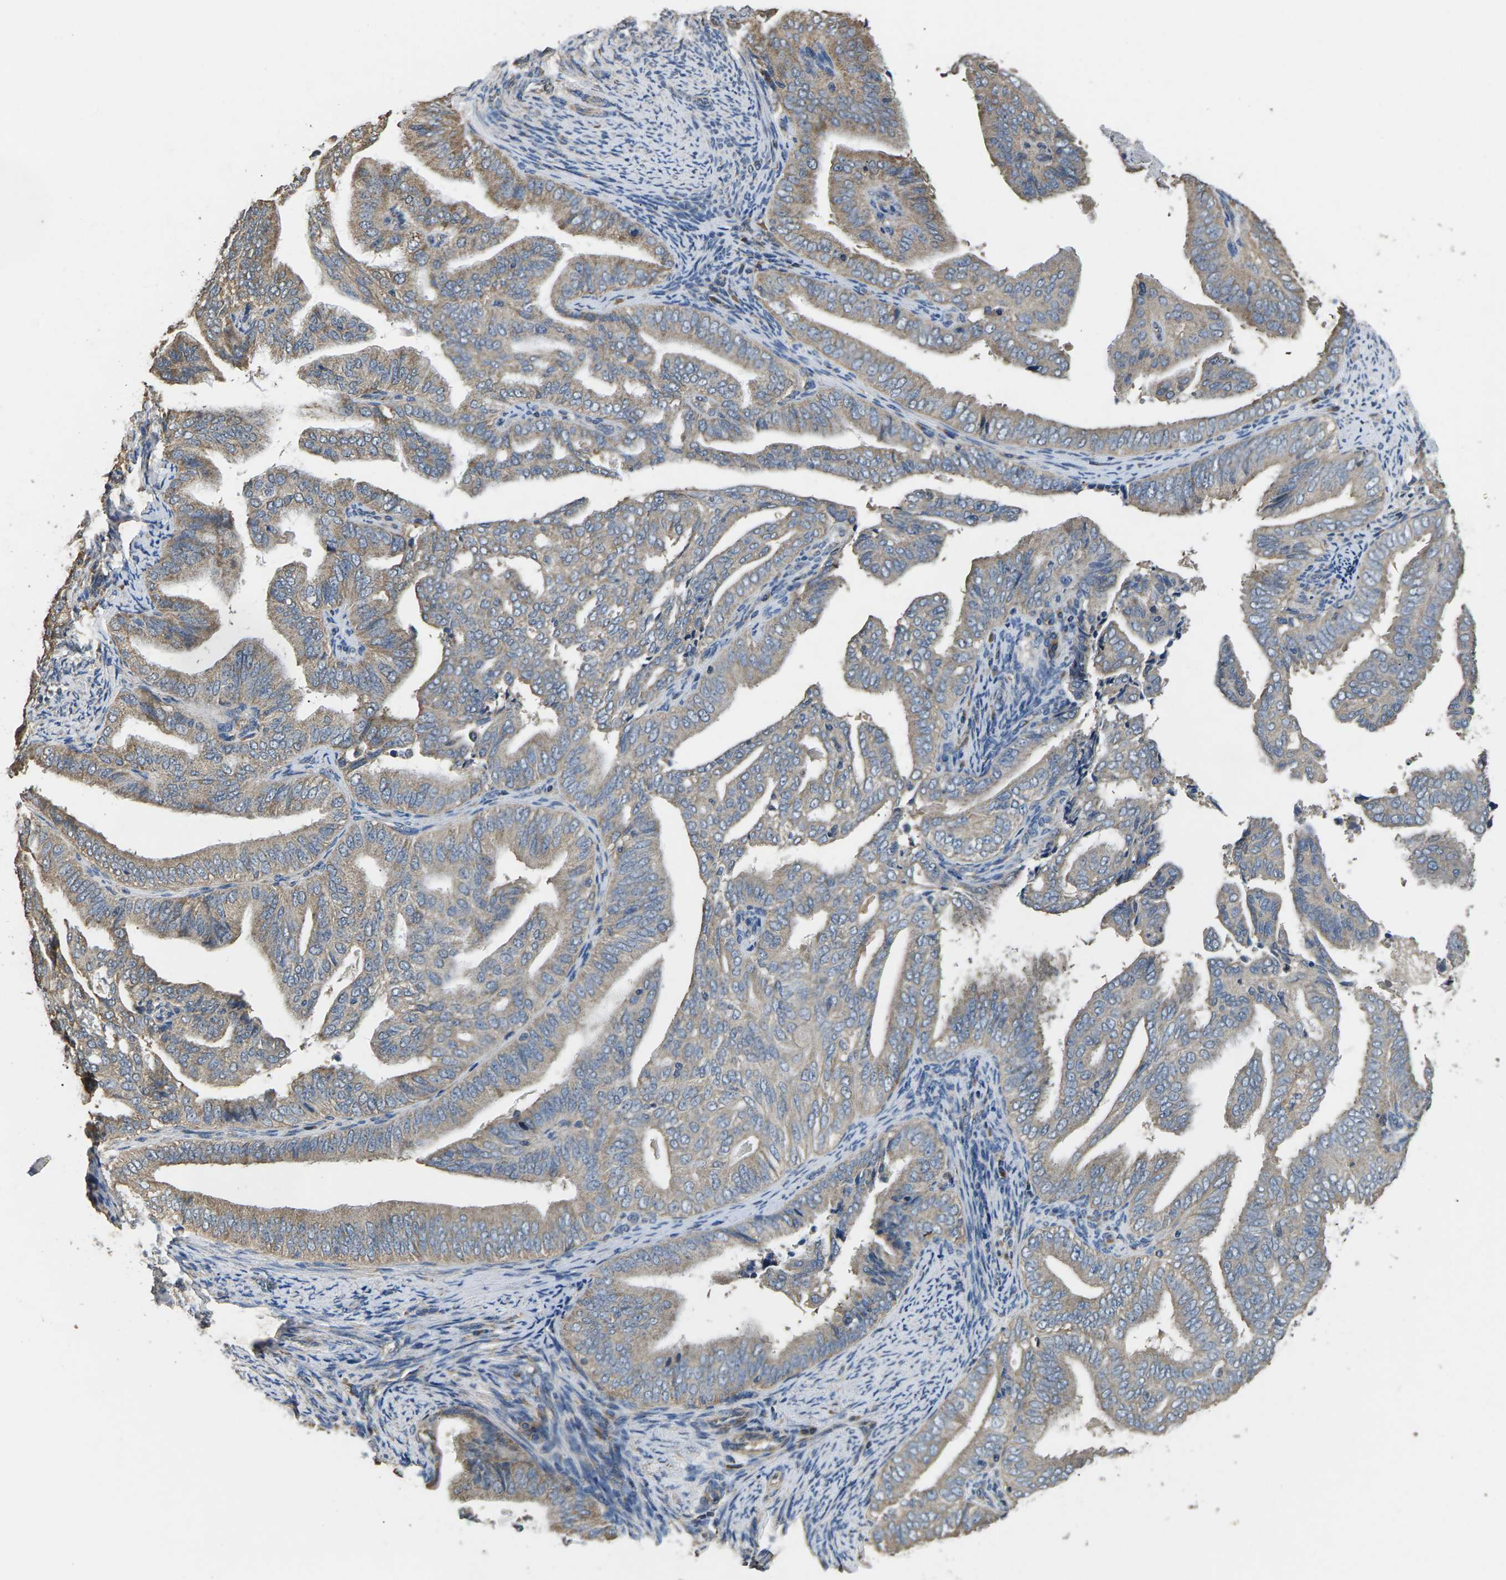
{"staining": {"intensity": "weak", "quantity": "25%-75%", "location": "cytoplasmic/membranous"}, "tissue": "endometrial cancer", "cell_type": "Tumor cells", "image_type": "cancer", "snomed": [{"axis": "morphology", "description": "Adenocarcinoma, NOS"}, {"axis": "topography", "description": "Endometrium"}], "caption": "Immunohistochemistry photomicrograph of human endometrial cancer (adenocarcinoma) stained for a protein (brown), which displays low levels of weak cytoplasmic/membranous expression in about 25%-75% of tumor cells.", "gene": "B4GAT1", "patient": {"sex": "female", "age": 58}}